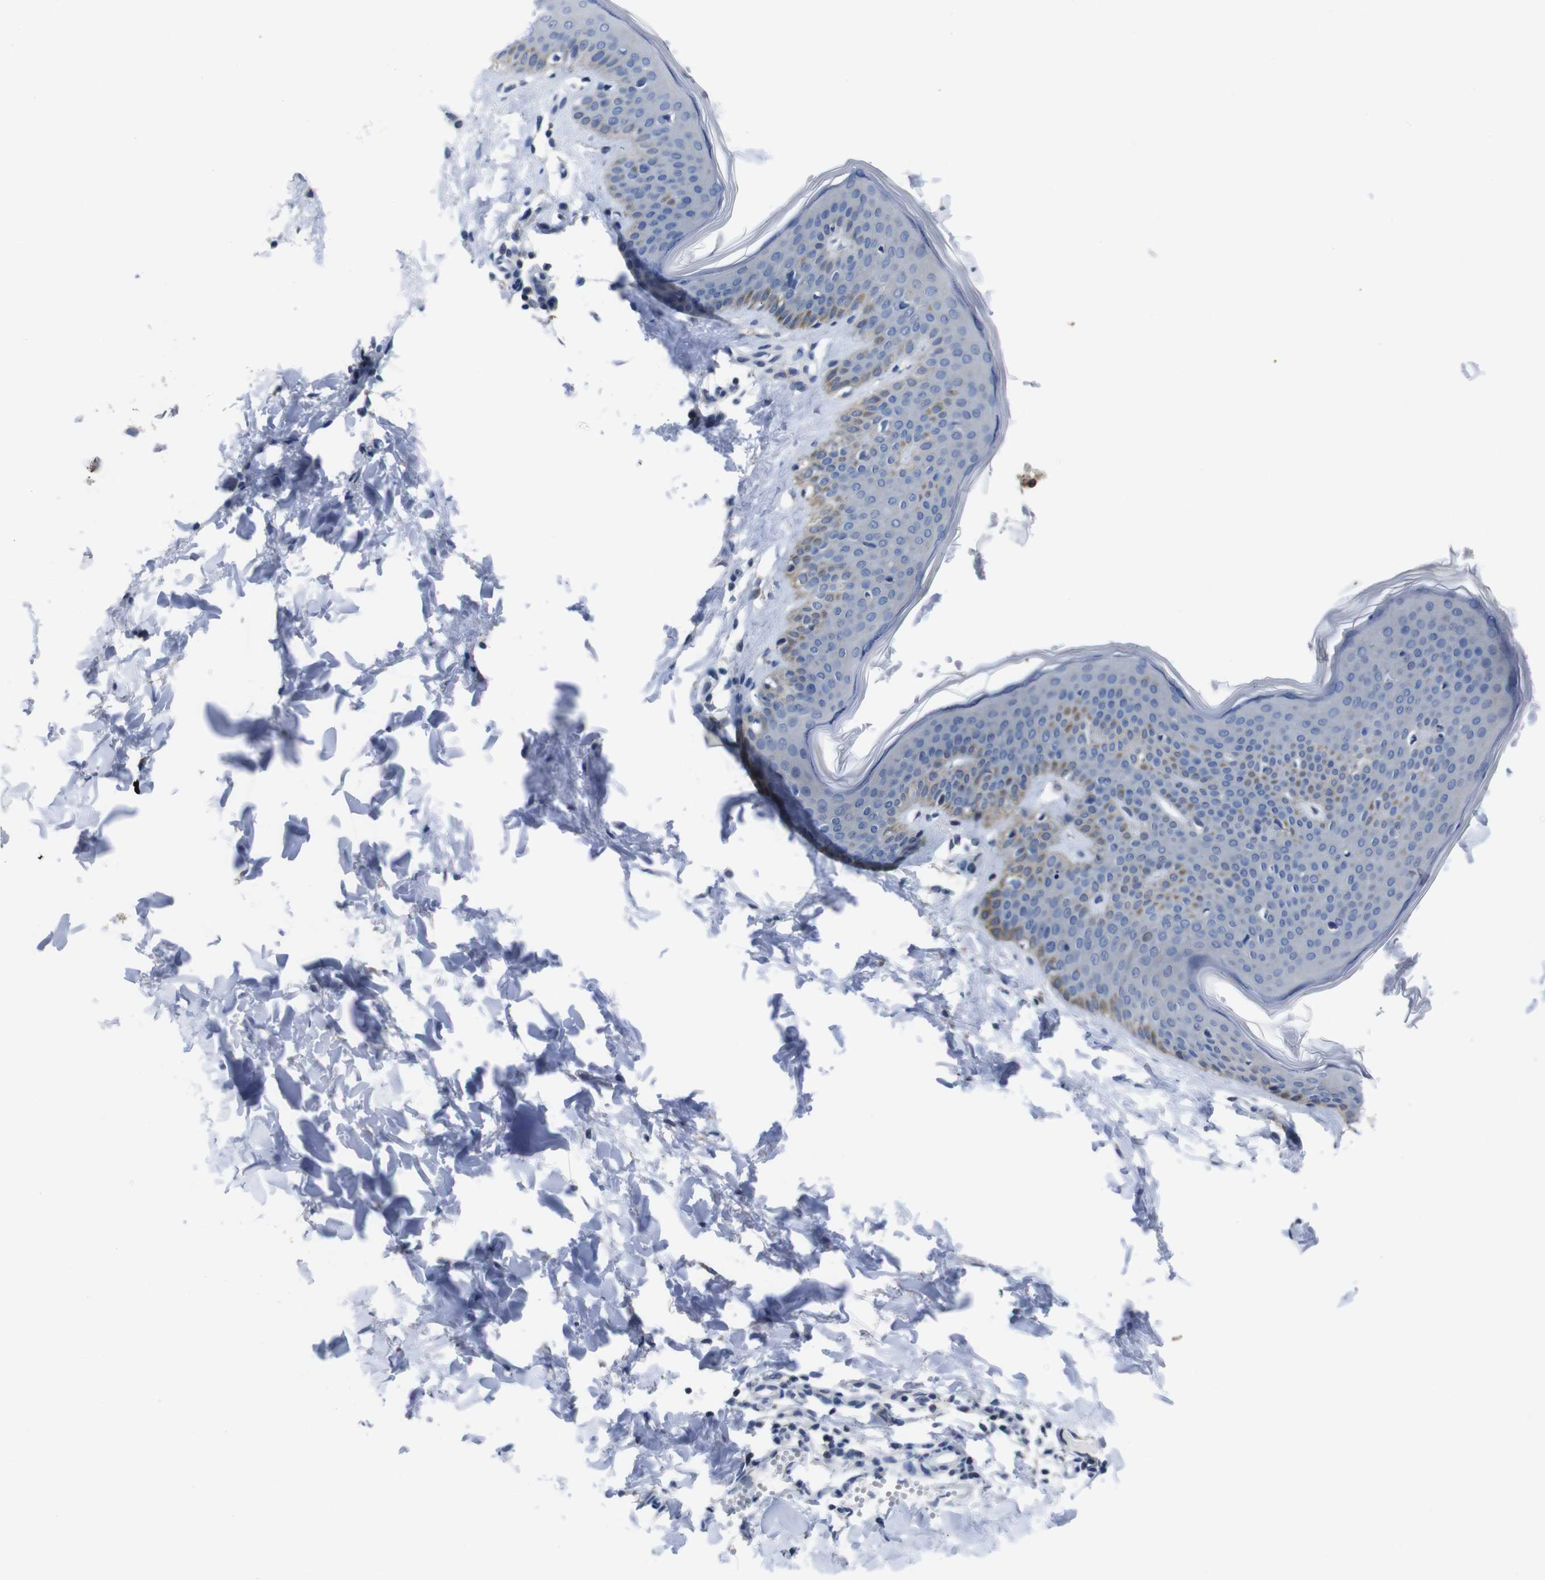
{"staining": {"intensity": "negative", "quantity": "none", "location": "none"}, "tissue": "skin", "cell_type": "Fibroblasts", "image_type": "normal", "snomed": [{"axis": "morphology", "description": "Normal tissue, NOS"}, {"axis": "topography", "description": "Skin"}], "caption": "This micrograph is of benign skin stained with IHC to label a protein in brown with the nuclei are counter-stained blue. There is no staining in fibroblasts.", "gene": "SEMA4B", "patient": {"sex": "female", "age": 17}}